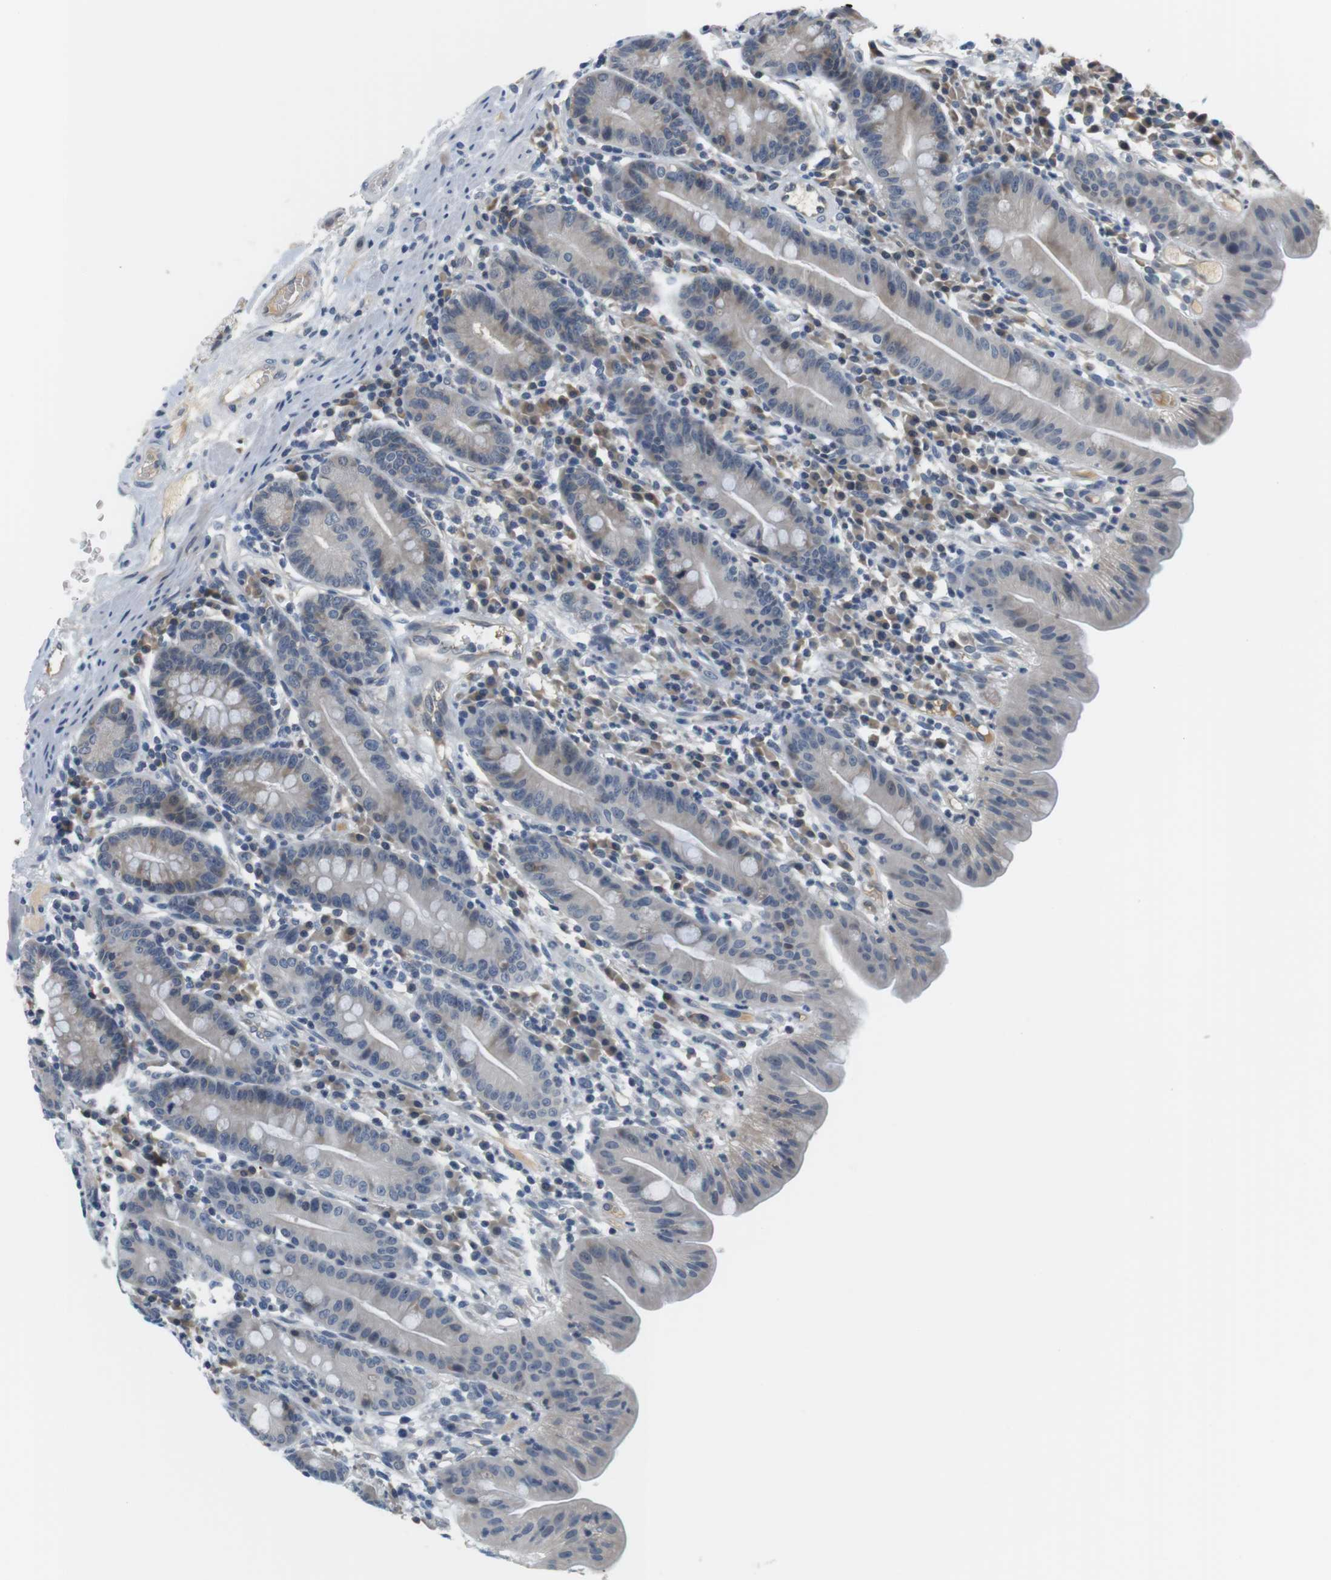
{"staining": {"intensity": "moderate", "quantity": "<25%", "location": "cytoplasmic/membranous"}, "tissue": "duodenum", "cell_type": "Glandular cells", "image_type": "normal", "snomed": [{"axis": "morphology", "description": "Normal tissue, NOS"}, {"axis": "topography", "description": "Duodenum"}], "caption": "Protein staining shows moderate cytoplasmic/membranous staining in about <25% of glandular cells in benign duodenum.", "gene": "WNT7A", "patient": {"sex": "male", "age": 50}}